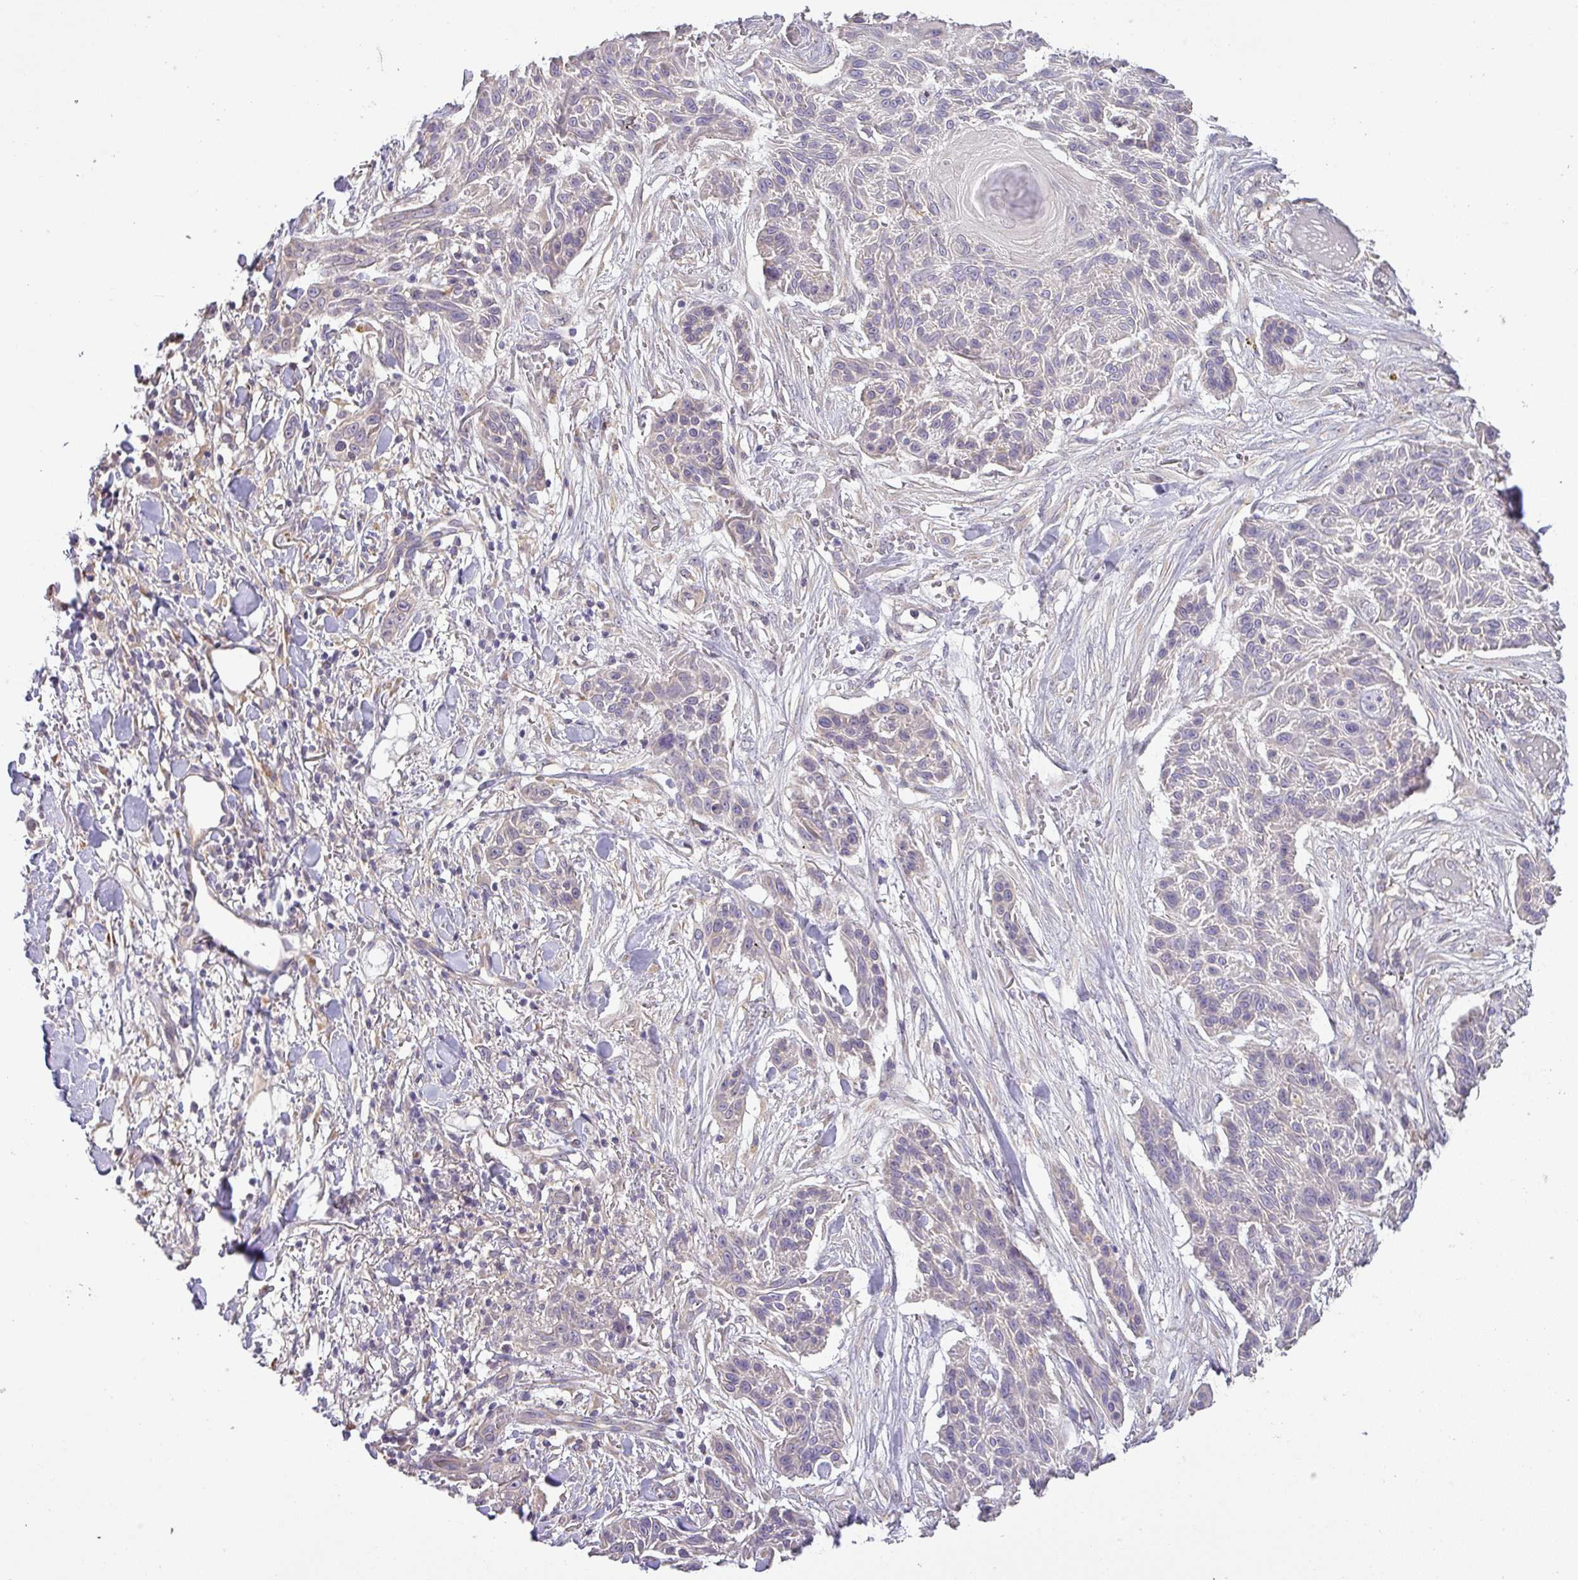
{"staining": {"intensity": "negative", "quantity": "none", "location": "none"}, "tissue": "skin cancer", "cell_type": "Tumor cells", "image_type": "cancer", "snomed": [{"axis": "morphology", "description": "Squamous cell carcinoma, NOS"}, {"axis": "topography", "description": "Skin"}], "caption": "Tumor cells show no significant protein expression in skin cancer (squamous cell carcinoma).", "gene": "GALNT12", "patient": {"sex": "male", "age": 86}}